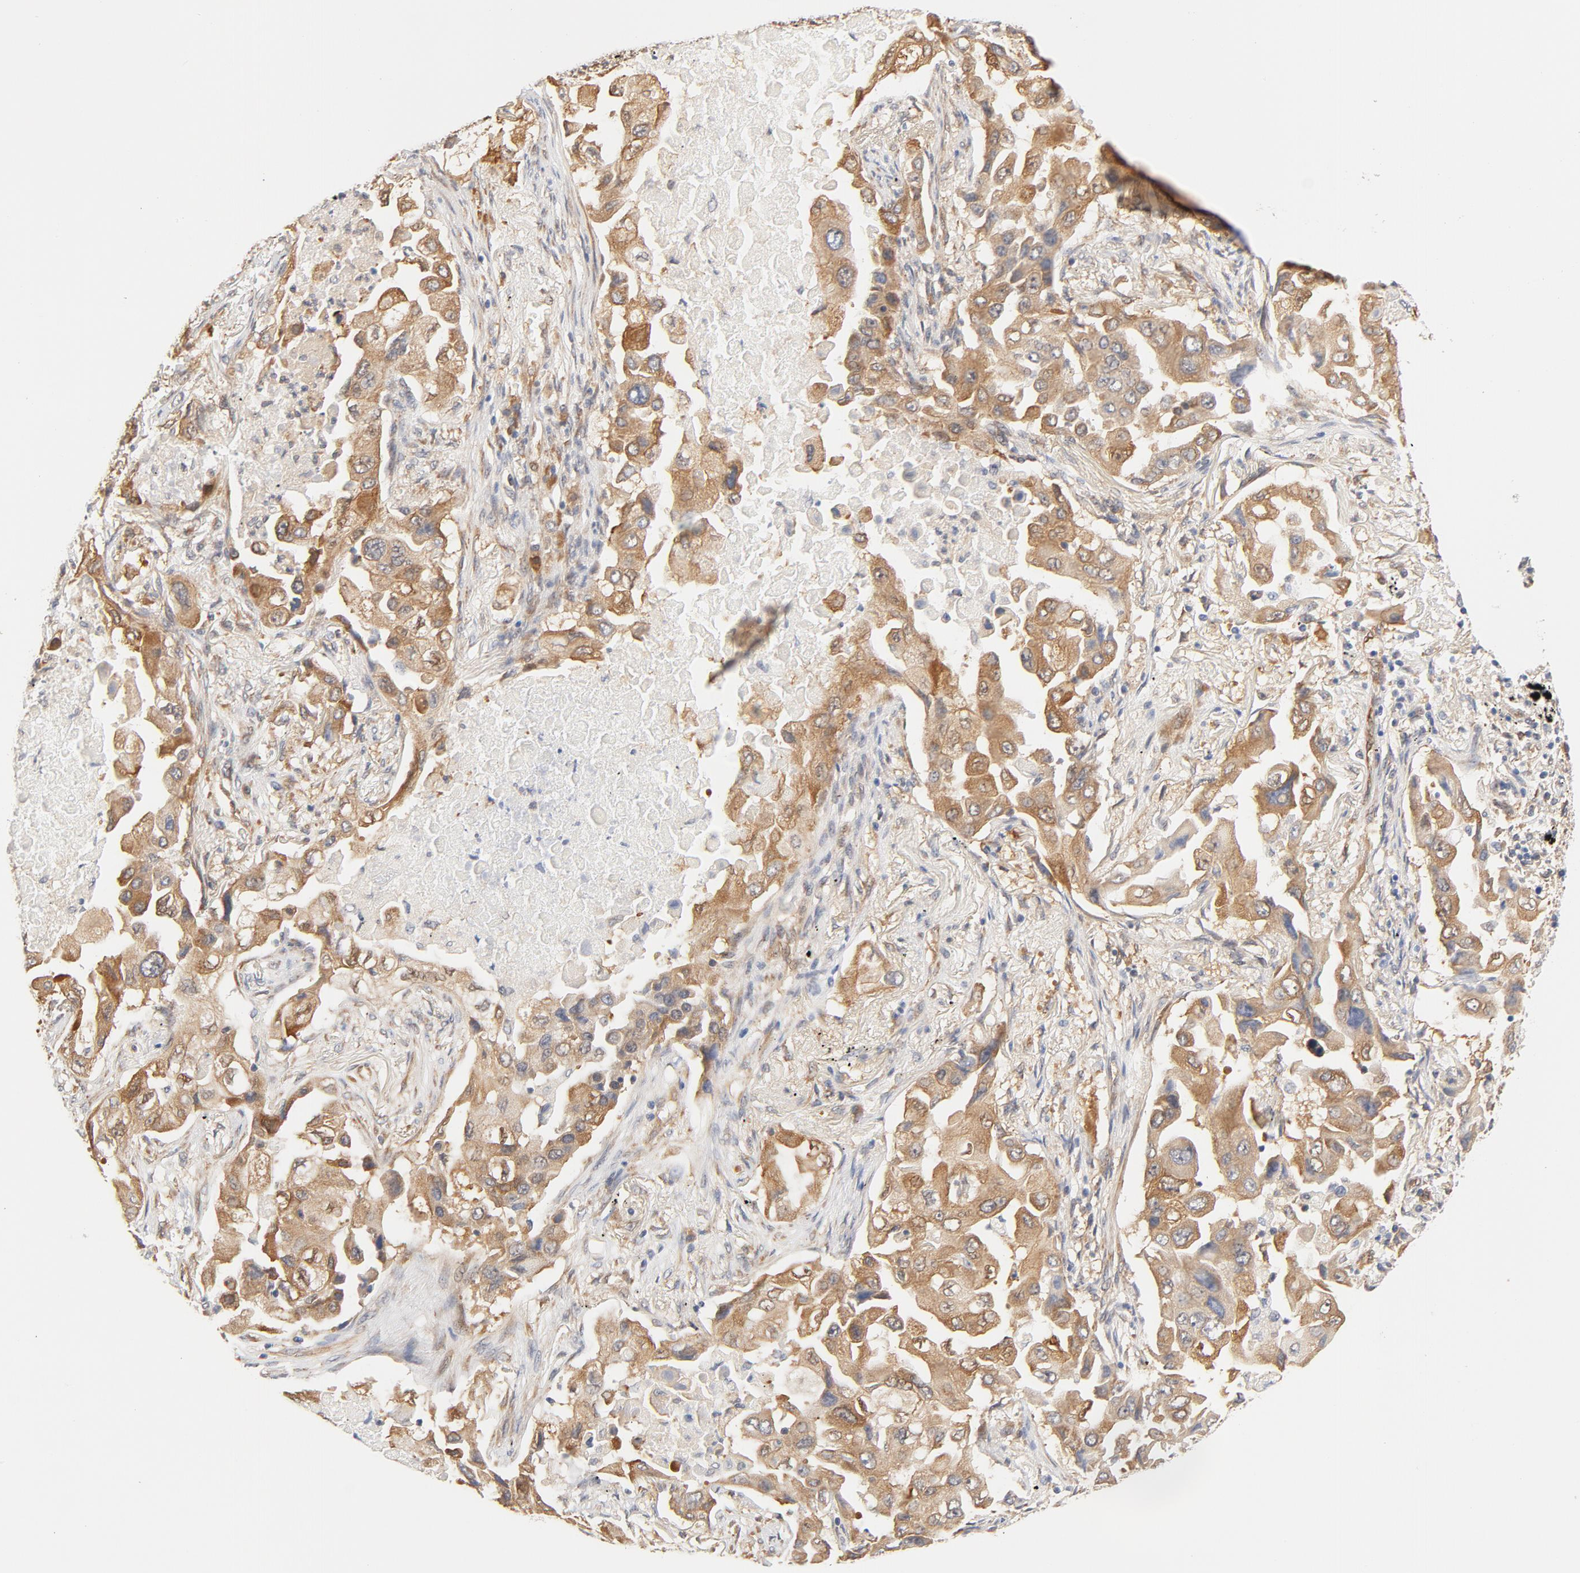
{"staining": {"intensity": "moderate", "quantity": ">75%", "location": "cytoplasmic/membranous"}, "tissue": "lung cancer", "cell_type": "Tumor cells", "image_type": "cancer", "snomed": [{"axis": "morphology", "description": "Adenocarcinoma, NOS"}, {"axis": "topography", "description": "Lung"}], "caption": "Immunohistochemistry (DAB) staining of lung adenocarcinoma shows moderate cytoplasmic/membranous protein positivity in approximately >75% of tumor cells. (IHC, brightfield microscopy, high magnification).", "gene": "EIF4E", "patient": {"sex": "female", "age": 65}}